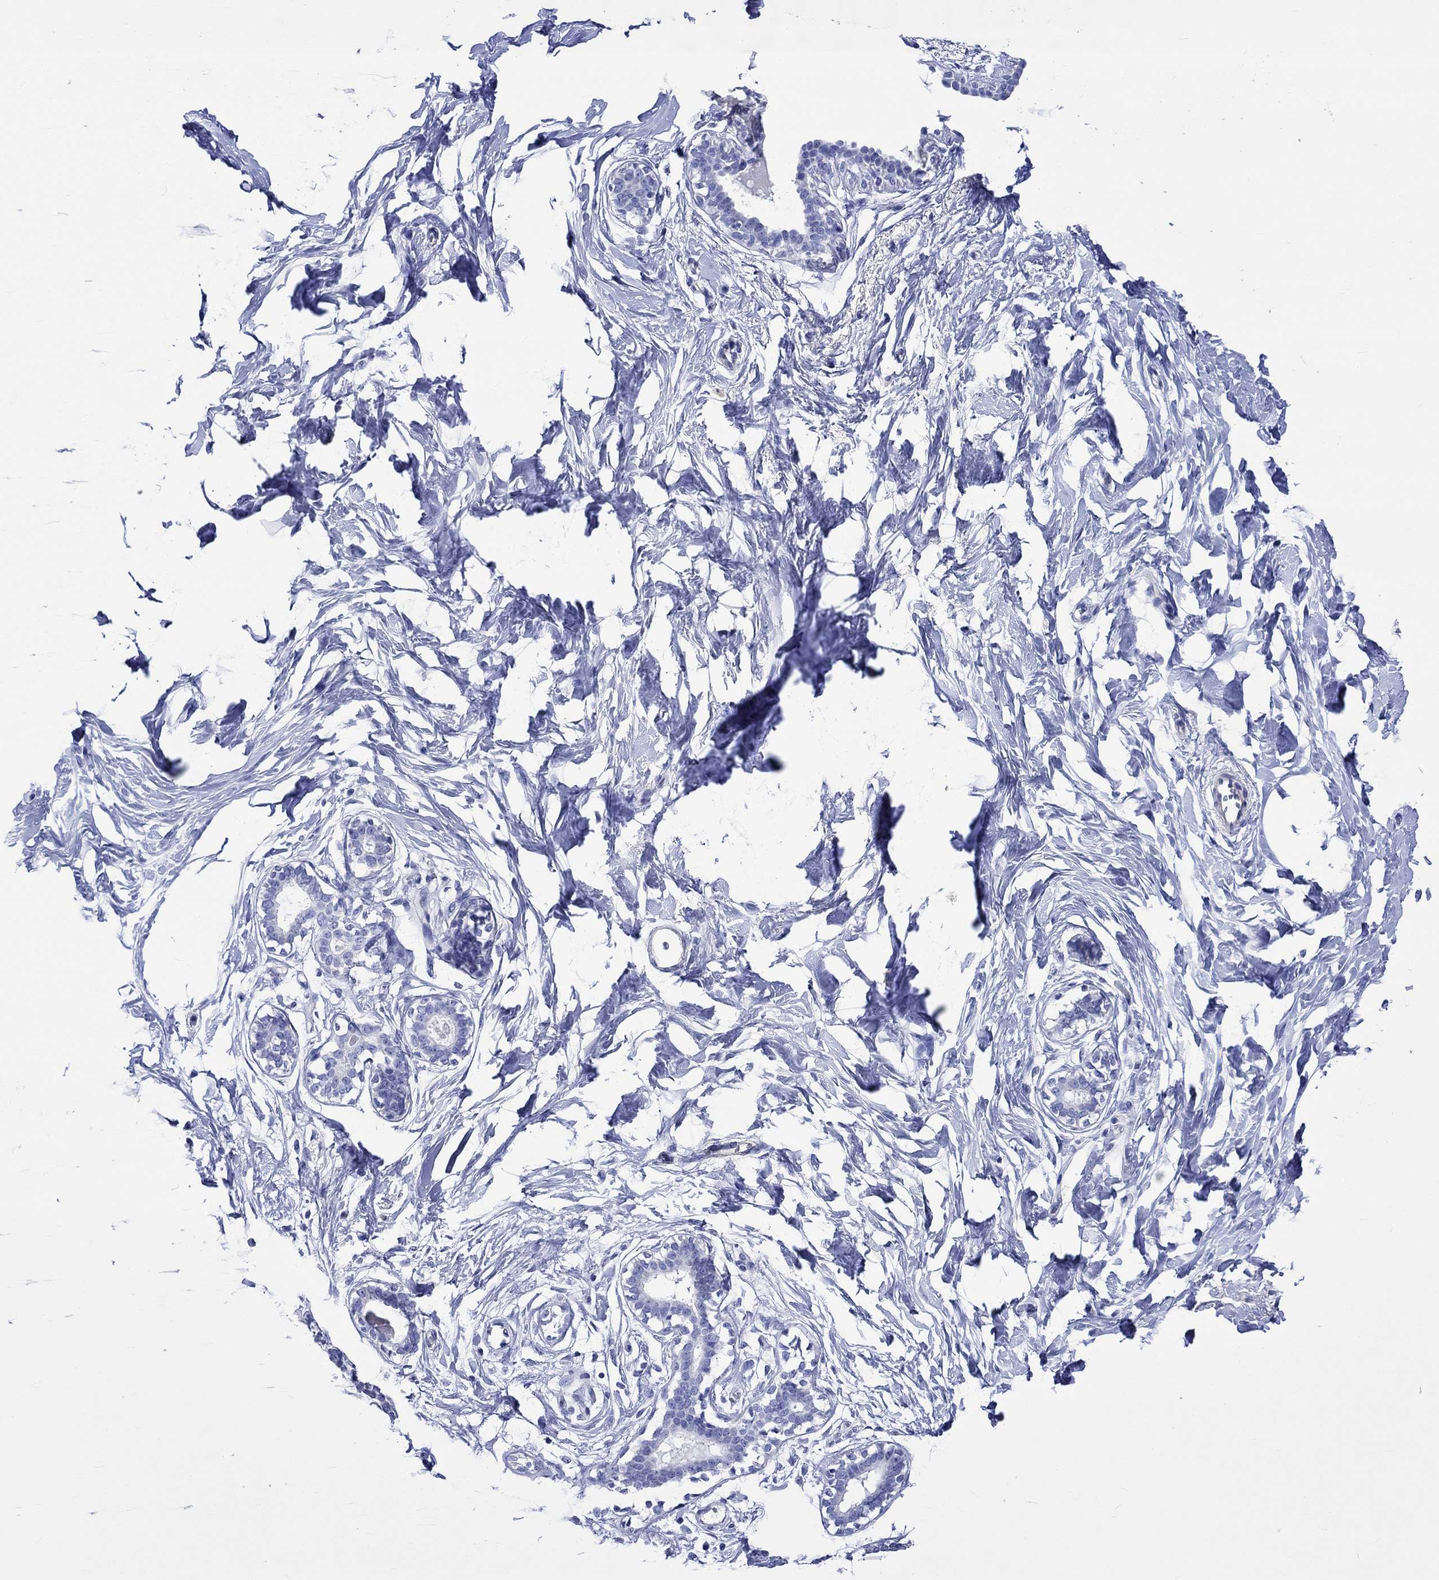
{"staining": {"intensity": "negative", "quantity": "none", "location": "none"}, "tissue": "breast", "cell_type": "Adipocytes", "image_type": "normal", "snomed": [{"axis": "morphology", "description": "Normal tissue, NOS"}, {"axis": "morphology", "description": "Lobular carcinoma, in situ"}, {"axis": "topography", "description": "Breast"}], "caption": "IHC of unremarkable breast exhibits no expression in adipocytes.", "gene": "HARBI1", "patient": {"sex": "female", "age": 35}}